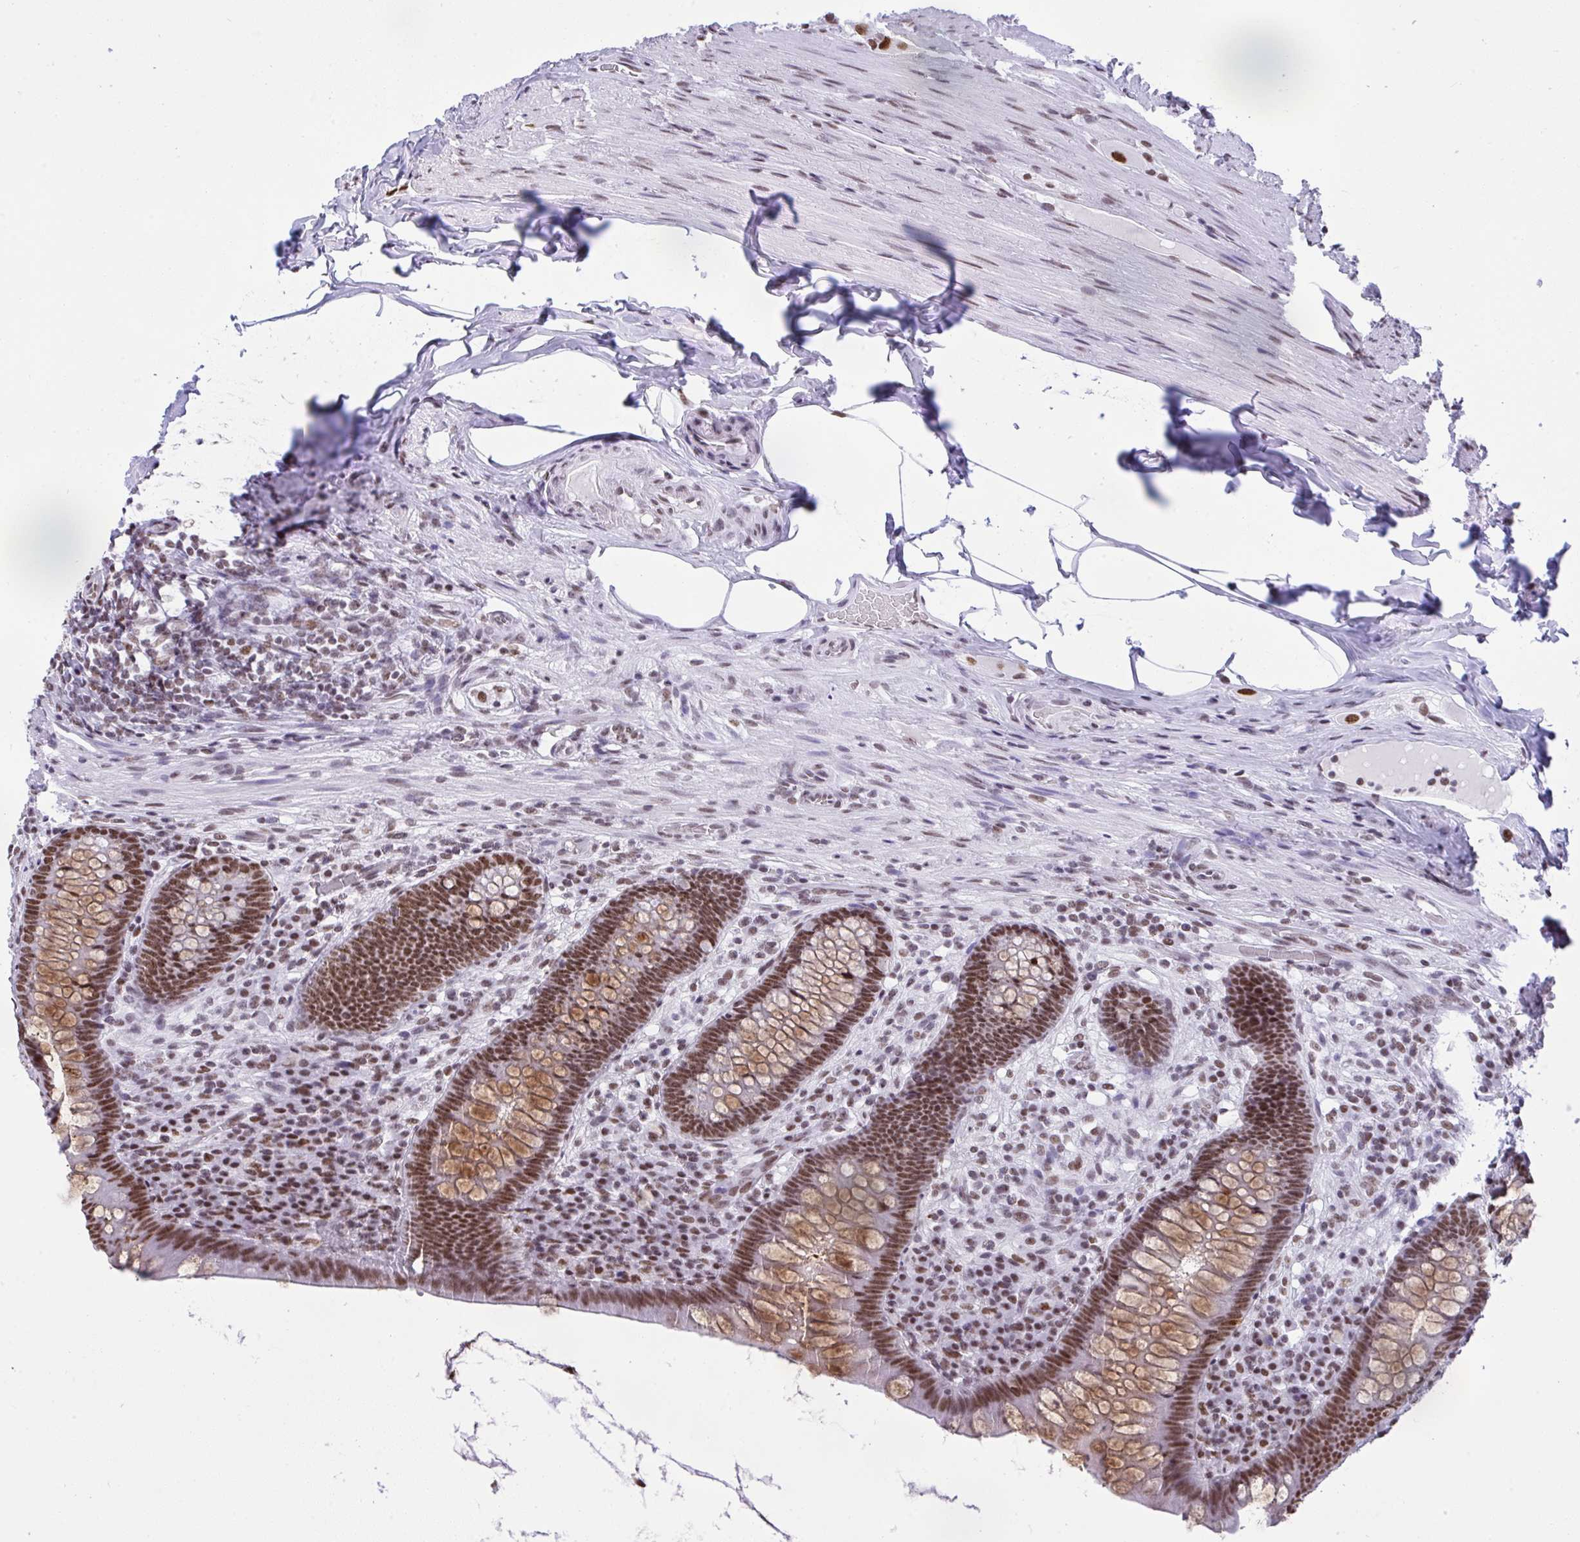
{"staining": {"intensity": "strong", "quantity": ">75%", "location": "nuclear"}, "tissue": "appendix", "cell_type": "Glandular cells", "image_type": "normal", "snomed": [{"axis": "morphology", "description": "Normal tissue, NOS"}, {"axis": "topography", "description": "Appendix"}], "caption": "The image reveals staining of unremarkable appendix, revealing strong nuclear protein staining (brown color) within glandular cells. The staining is performed using DAB (3,3'-diaminobenzidine) brown chromogen to label protein expression. The nuclei are counter-stained blue using hematoxylin.", "gene": "DDX52", "patient": {"sex": "male", "age": 71}}